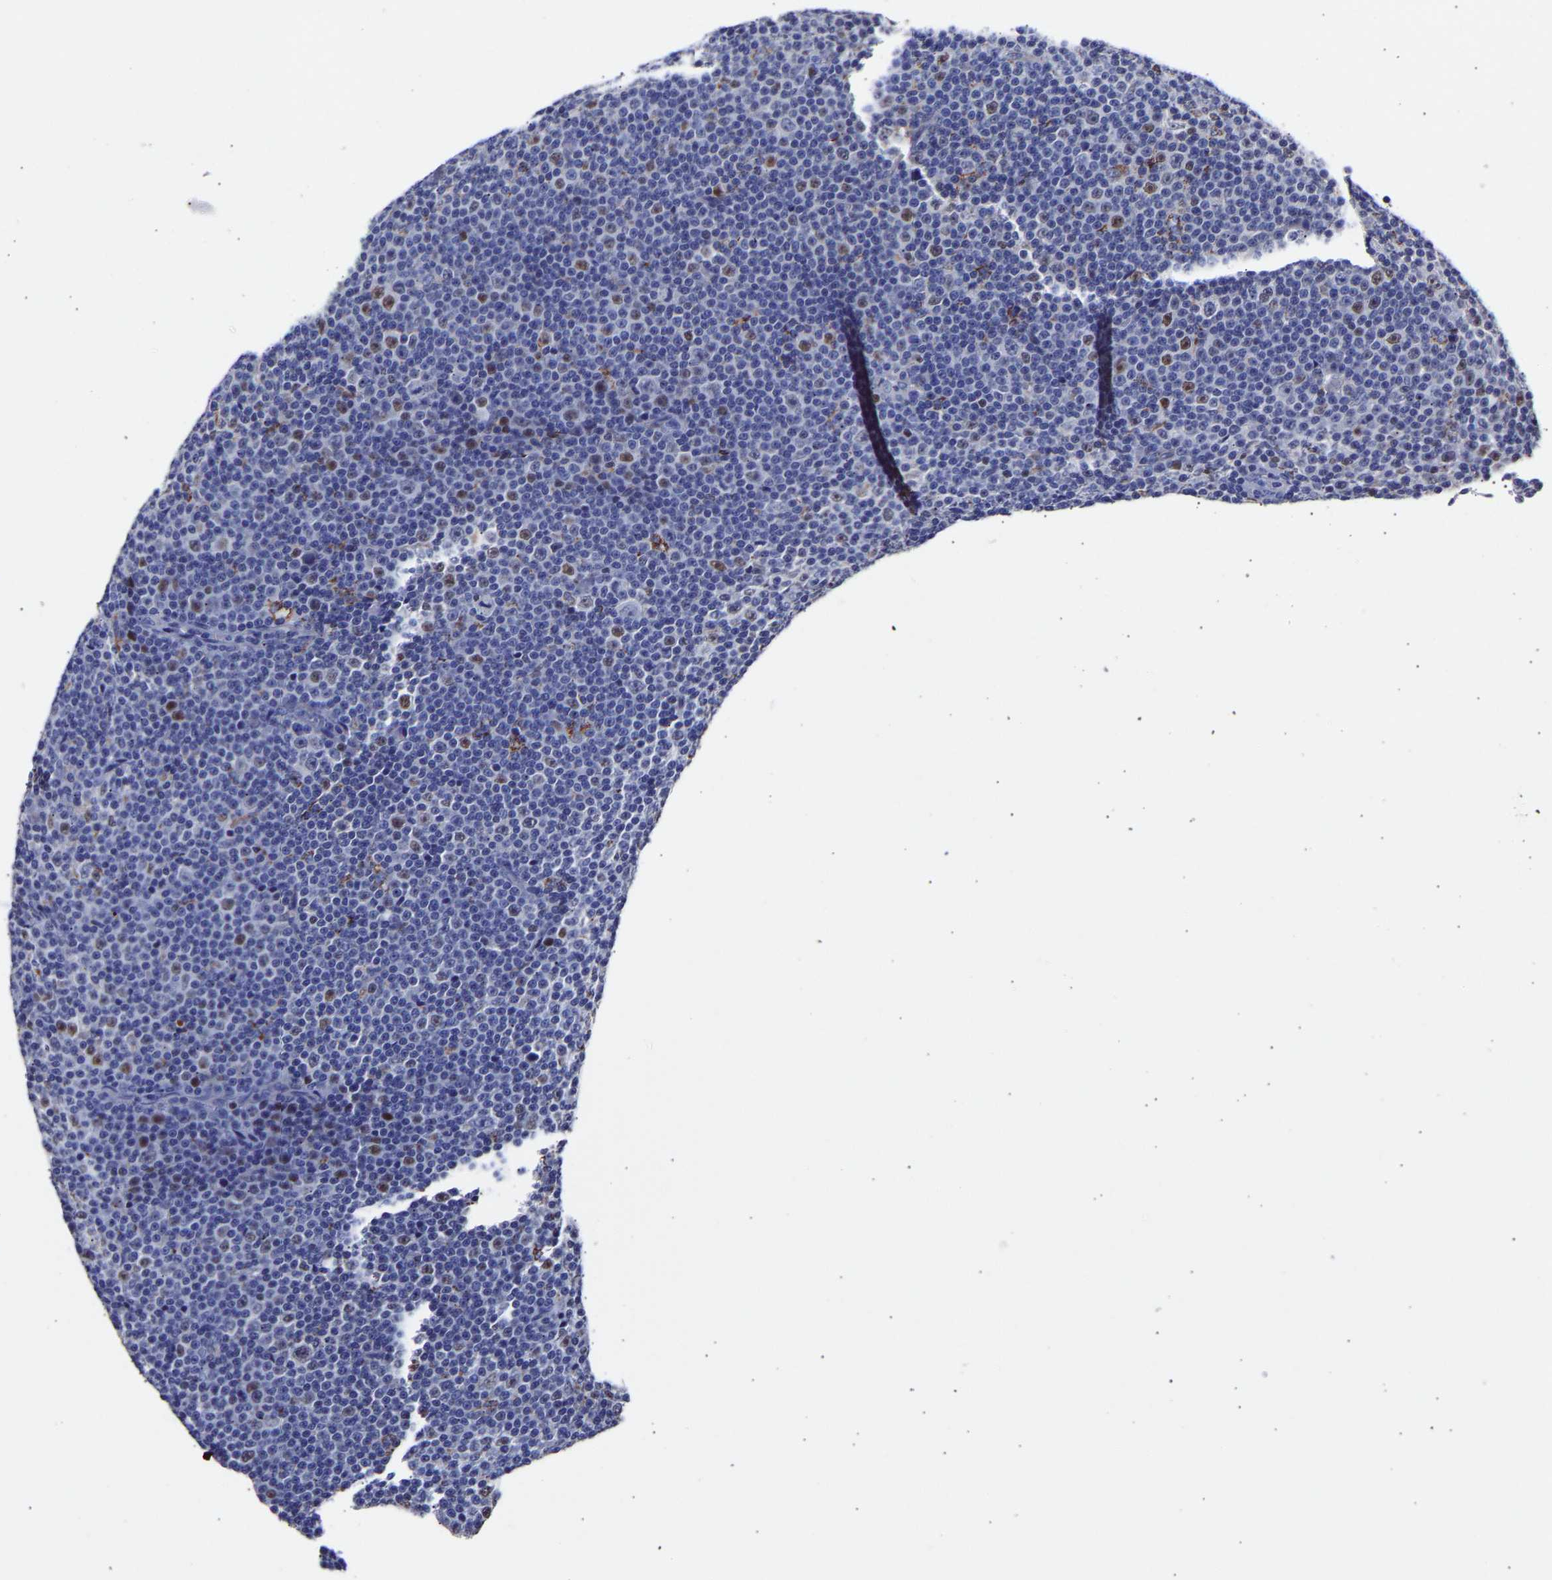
{"staining": {"intensity": "moderate", "quantity": "25%-75%", "location": "nuclear"}, "tissue": "lymphoma", "cell_type": "Tumor cells", "image_type": "cancer", "snomed": [{"axis": "morphology", "description": "Malignant lymphoma, non-Hodgkin's type, Low grade"}, {"axis": "topography", "description": "Lymph node"}], "caption": "About 25%-75% of tumor cells in human malignant lymphoma, non-Hodgkin's type (low-grade) display moderate nuclear protein expression as visualized by brown immunohistochemical staining.", "gene": "SEM1", "patient": {"sex": "female", "age": 67}}